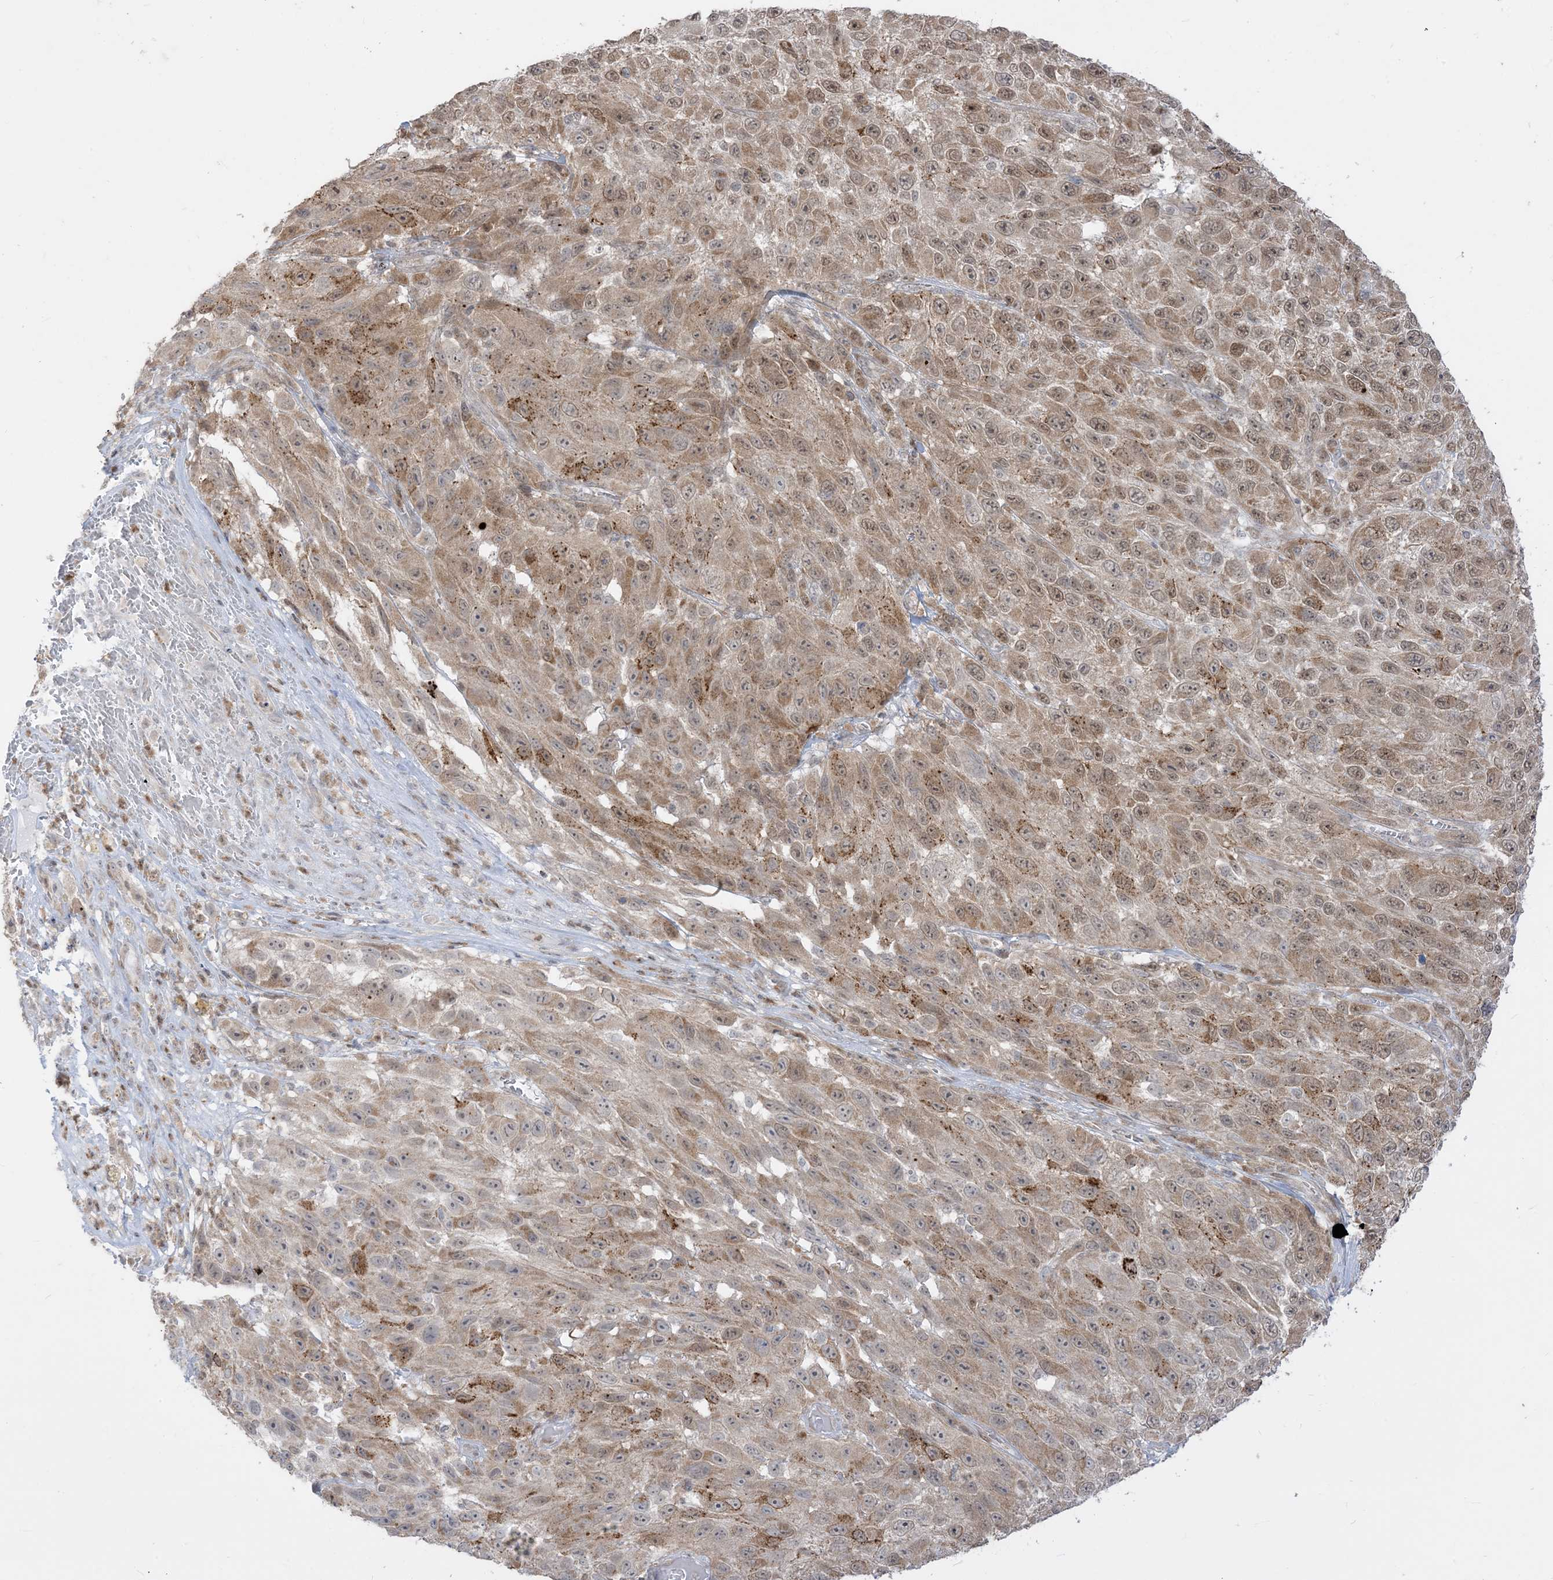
{"staining": {"intensity": "moderate", "quantity": ">75%", "location": "cytoplasmic/membranous,nuclear"}, "tissue": "melanoma", "cell_type": "Tumor cells", "image_type": "cancer", "snomed": [{"axis": "morphology", "description": "Malignant melanoma, NOS"}, {"axis": "topography", "description": "Skin"}], "caption": "DAB immunohistochemical staining of human malignant melanoma exhibits moderate cytoplasmic/membranous and nuclear protein staining in approximately >75% of tumor cells.", "gene": "KANSL3", "patient": {"sex": "female", "age": 96}}